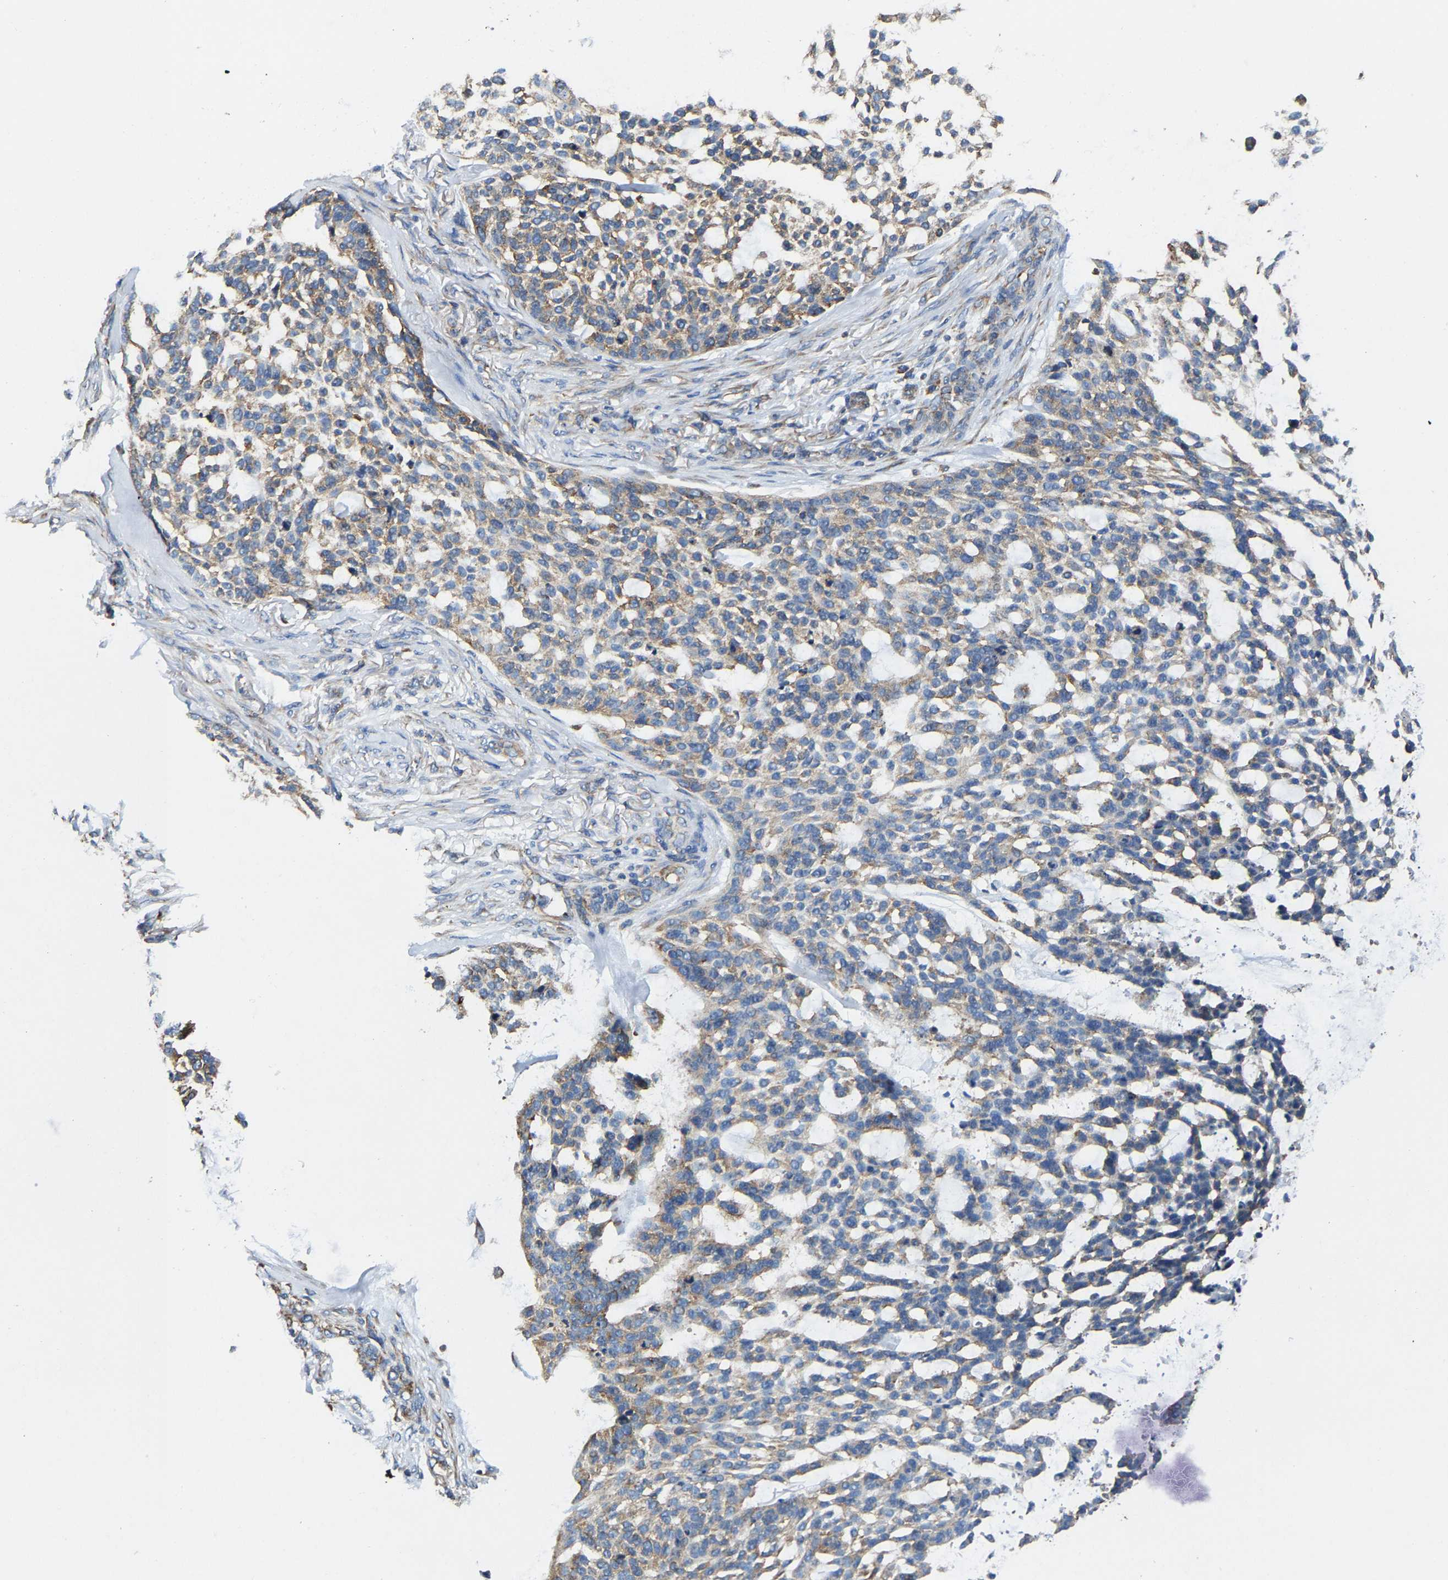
{"staining": {"intensity": "moderate", "quantity": ">75%", "location": "cytoplasmic/membranous"}, "tissue": "skin cancer", "cell_type": "Tumor cells", "image_type": "cancer", "snomed": [{"axis": "morphology", "description": "Basal cell carcinoma"}, {"axis": "topography", "description": "Skin"}], "caption": "Skin cancer stained for a protein (brown) demonstrates moderate cytoplasmic/membranous positive expression in approximately >75% of tumor cells.", "gene": "G3BP2", "patient": {"sex": "female", "age": 64}}